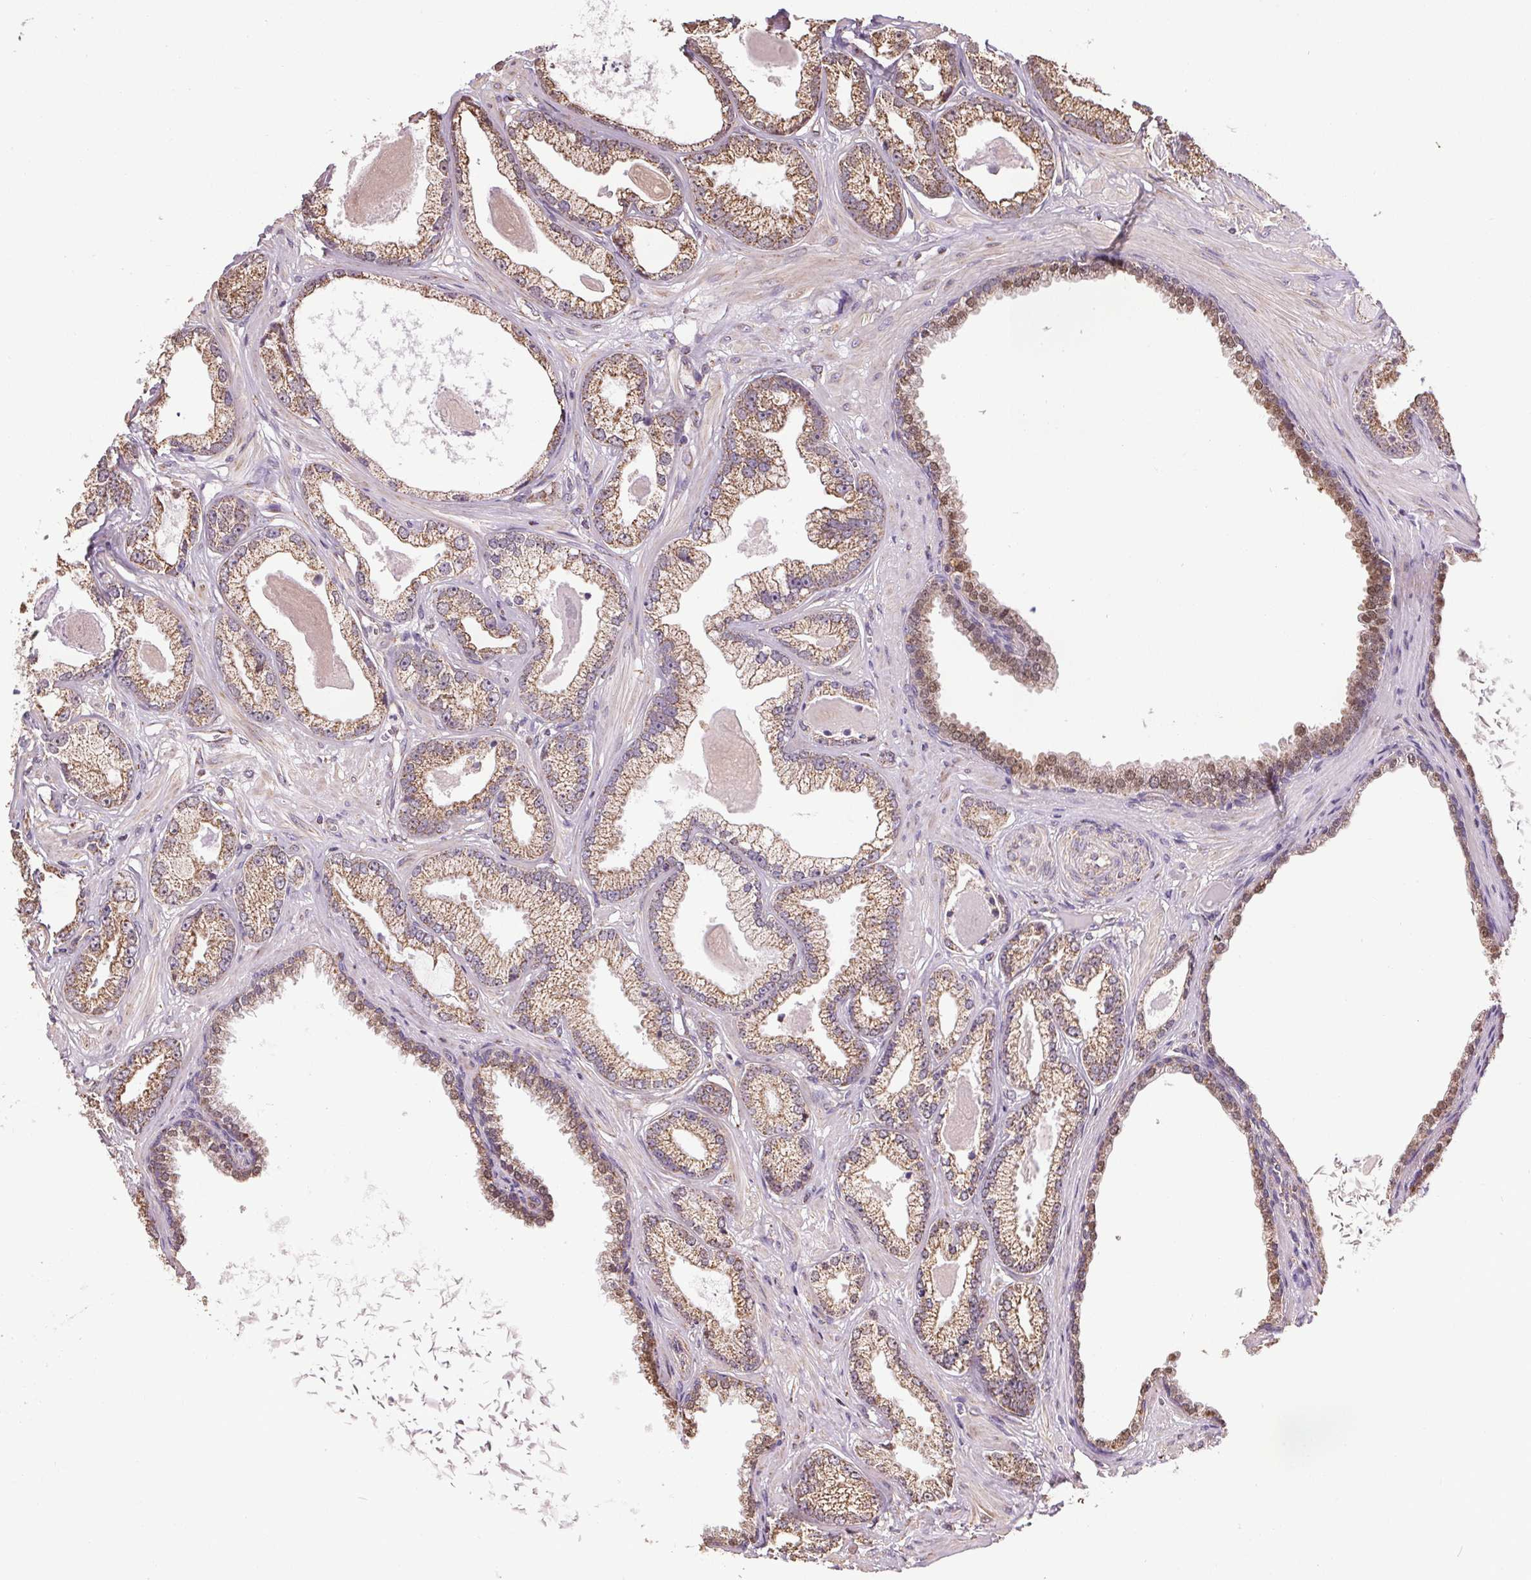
{"staining": {"intensity": "weak", "quantity": ">75%", "location": "cytoplasmic/membranous"}, "tissue": "prostate cancer", "cell_type": "Tumor cells", "image_type": "cancer", "snomed": [{"axis": "morphology", "description": "Adenocarcinoma, Low grade"}, {"axis": "topography", "description": "Prostate"}], "caption": "A brown stain labels weak cytoplasmic/membranous positivity of a protein in low-grade adenocarcinoma (prostate) tumor cells.", "gene": "ZNF548", "patient": {"sex": "male", "age": 64}}